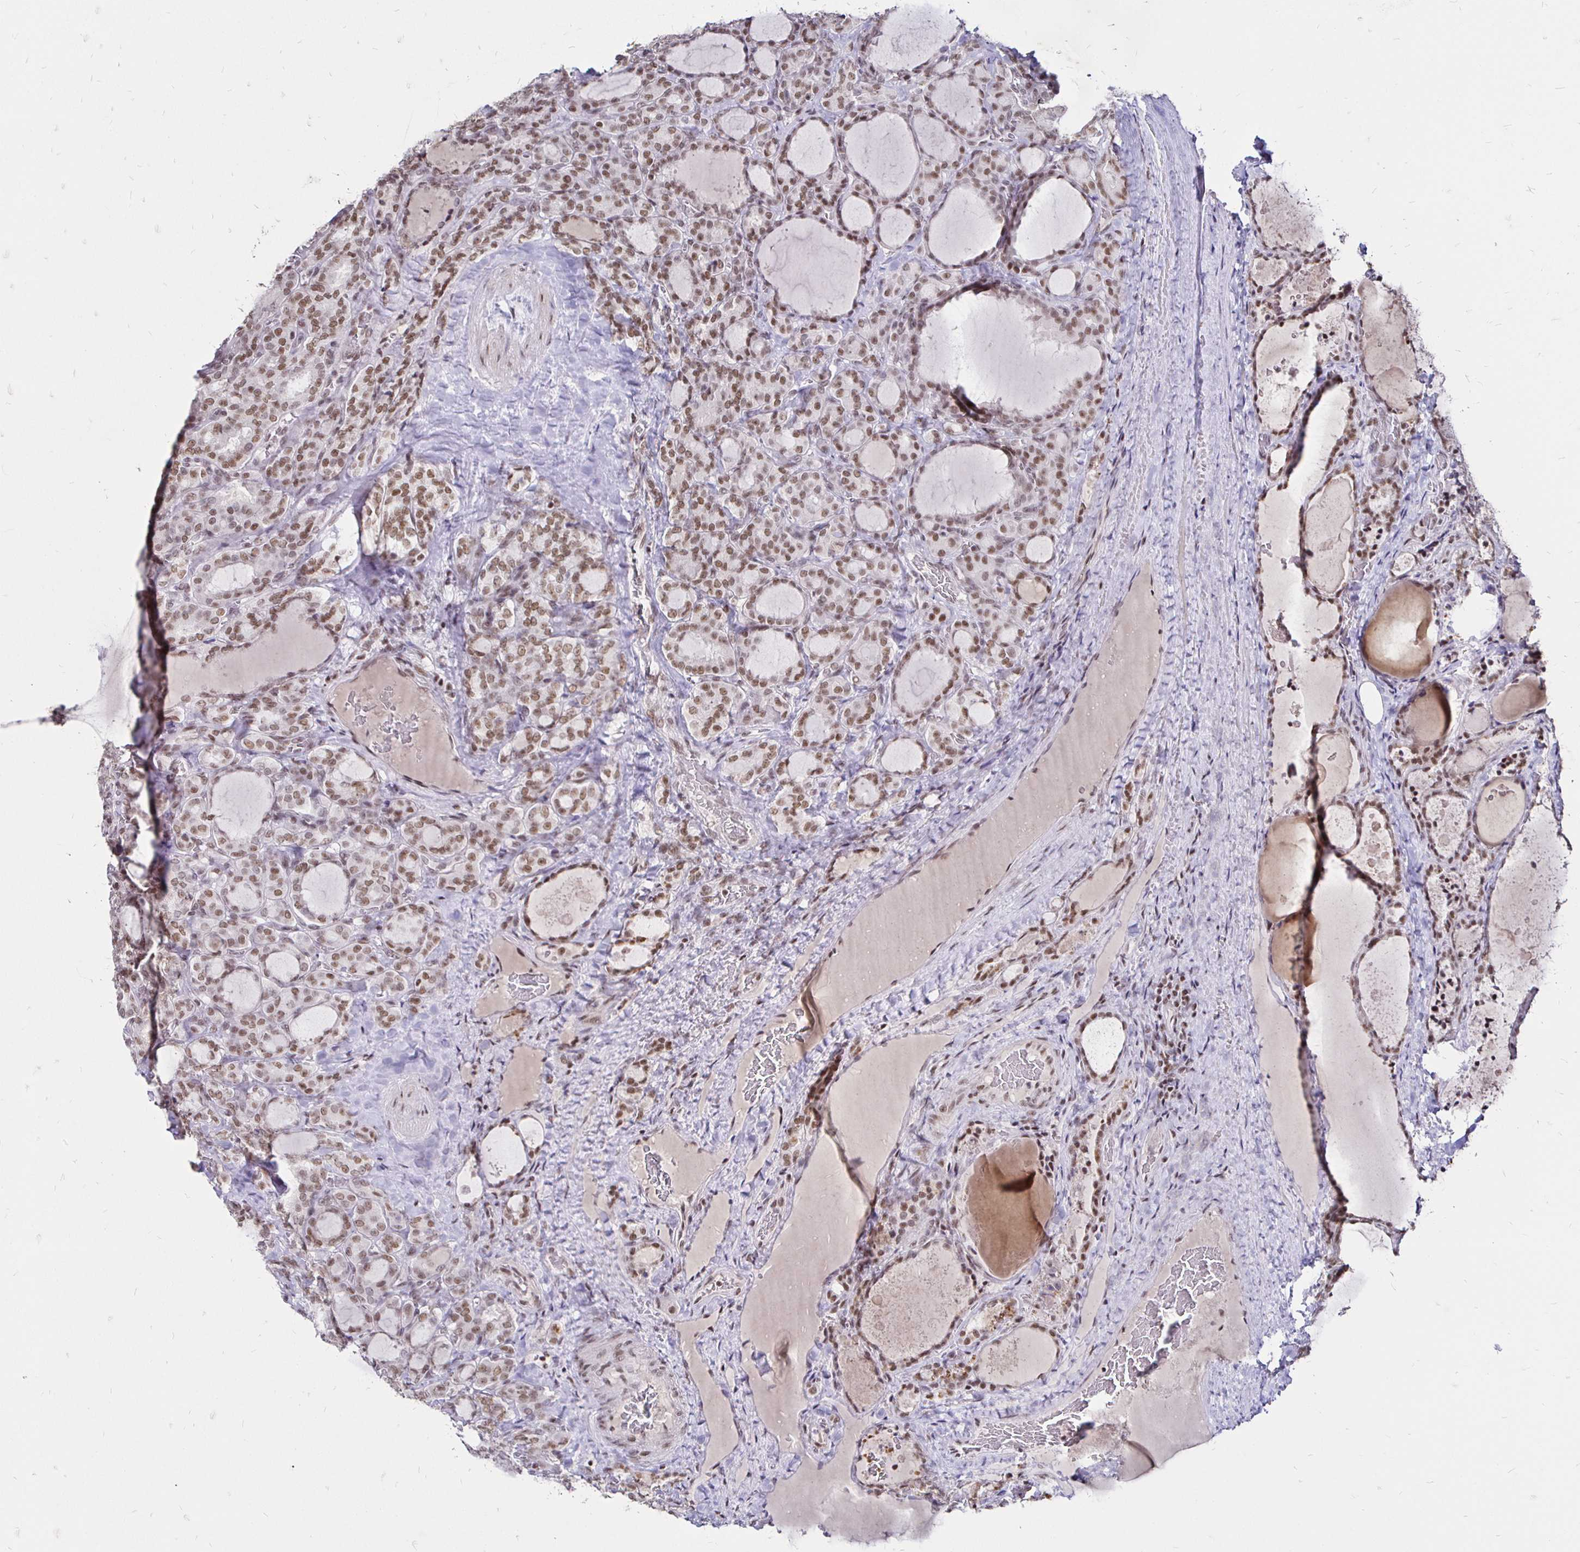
{"staining": {"intensity": "moderate", "quantity": ">75%", "location": "nuclear"}, "tissue": "thyroid cancer", "cell_type": "Tumor cells", "image_type": "cancer", "snomed": [{"axis": "morphology", "description": "Normal tissue, NOS"}, {"axis": "morphology", "description": "Follicular adenoma carcinoma, NOS"}, {"axis": "topography", "description": "Thyroid gland"}], "caption": "Immunohistochemistry (IHC) (DAB (3,3'-diaminobenzidine)) staining of thyroid follicular adenoma carcinoma reveals moderate nuclear protein positivity in about >75% of tumor cells. The staining is performed using DAB brown chromogen to label protein expression. The nuclei are counter-stained blue using hematoxylin.", "gene": "SIN3A", "patient": {"sex": "female", "age": 31}}